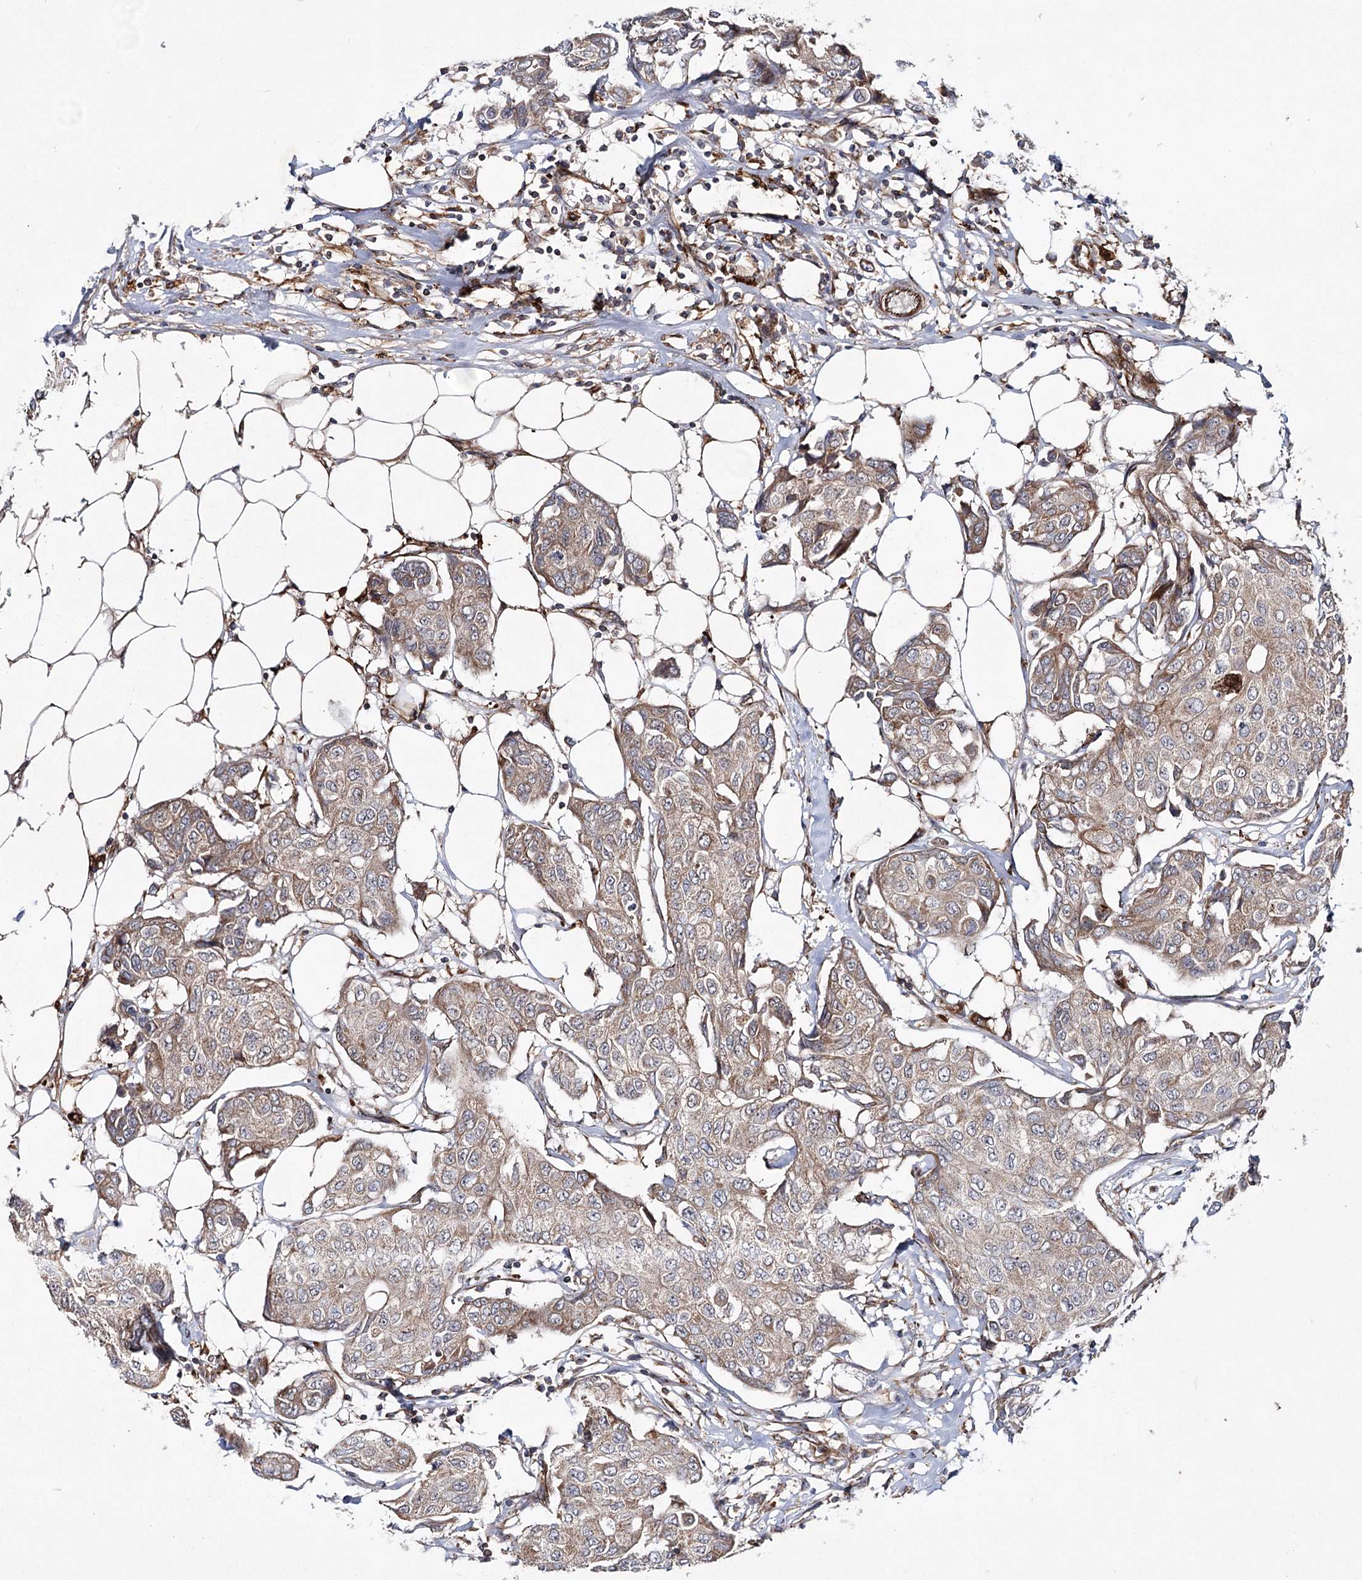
{"staining": {"intensity": "weak", "quantity": "25%-75%", "location": "cytoplasmic/membranous"}, "tissue": "breast cancer", "cell_type": "Tumor cells", "image_type": "cancer", "snomed": [{"axis": "morphology", "description": "Duct carcinoma"}, {"axis": "topography", "description": "Breast"}], "caption": "IHC micrograph of breast intraductal carcinoma stained for a protein (brown), which exhibits low levels of weak cytoplasmic/membranous staining in about 25%-75% of tumor cells.", "gene": "DPEP2", "patient": {"sex": "female", "age": 80}}